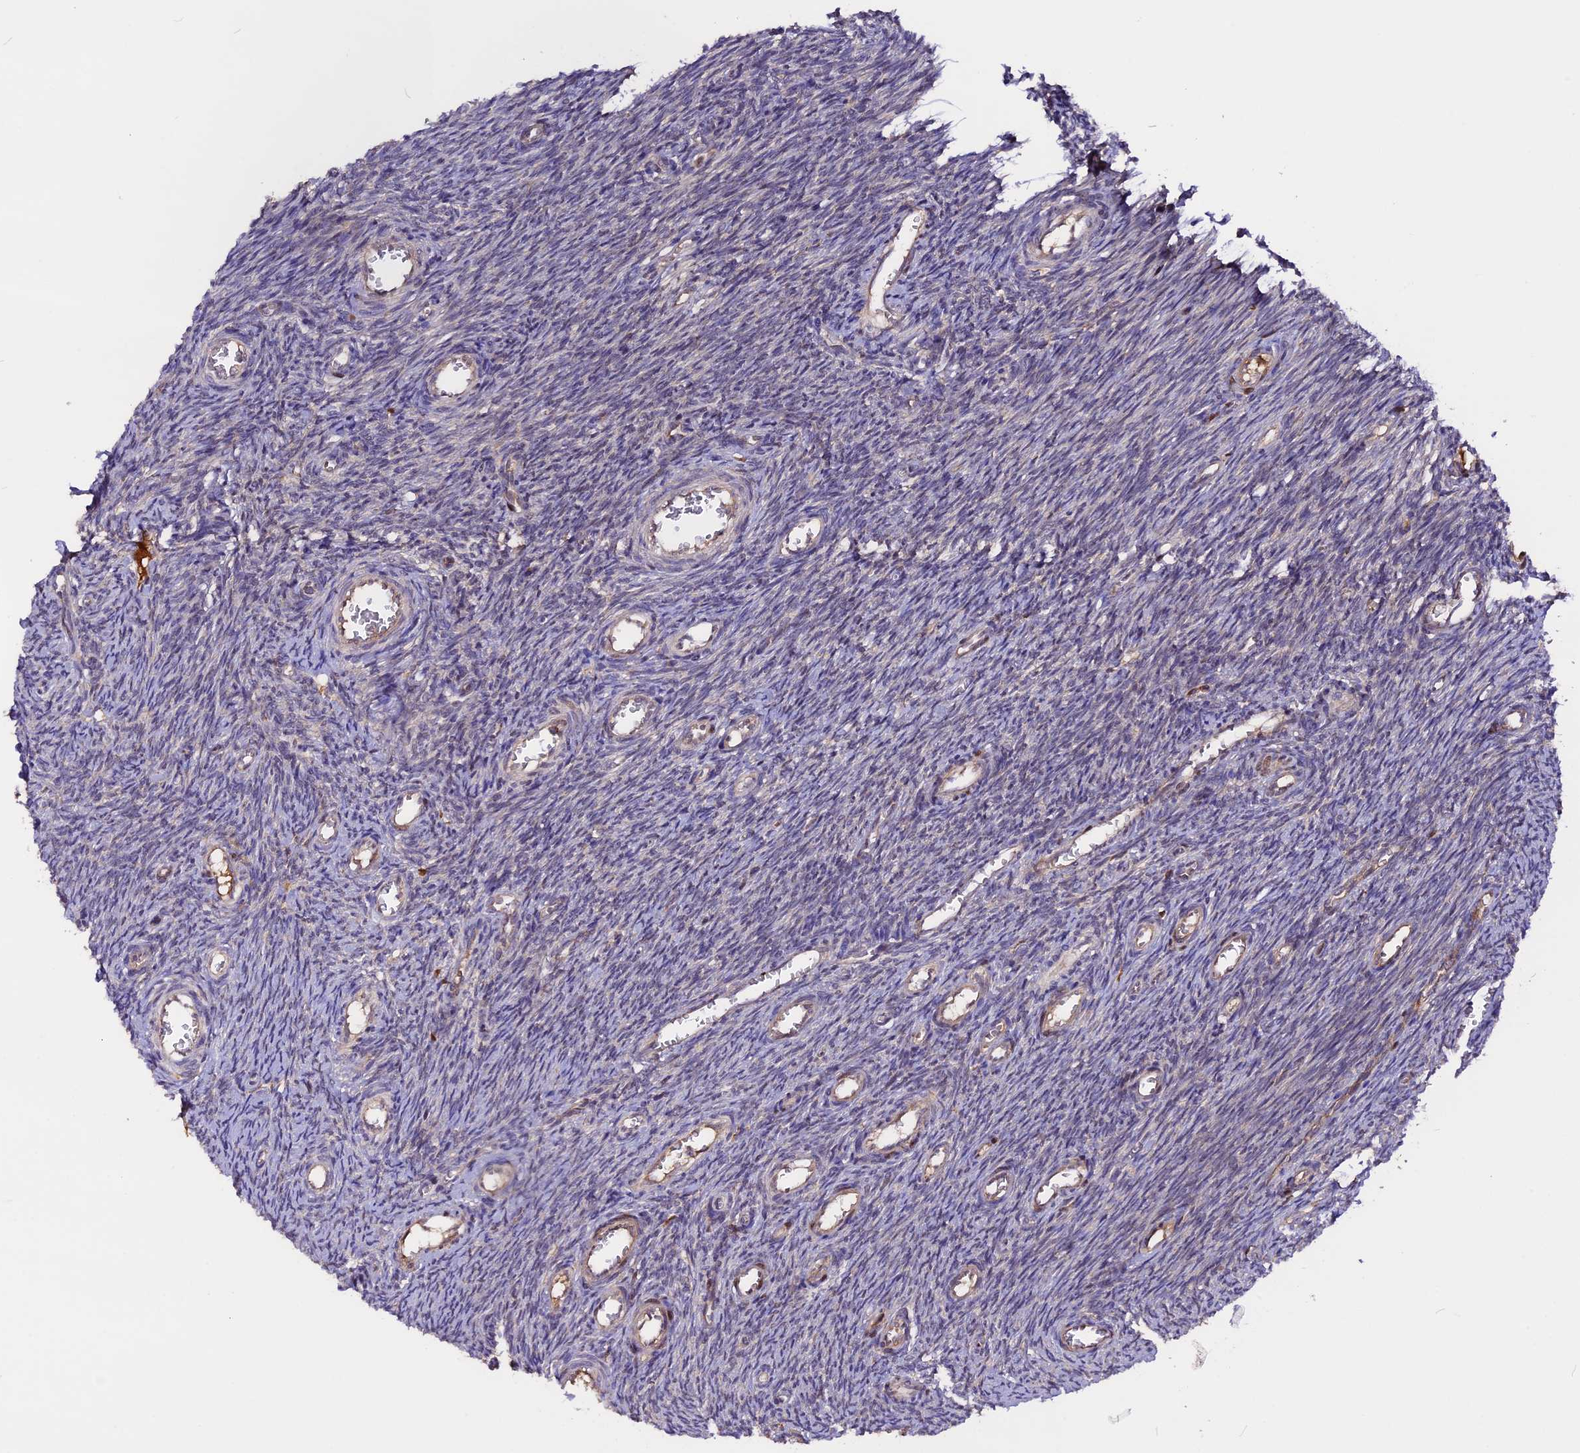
{"staining": {"intensity": "weak", "quantity": "<25%", "location": "cytoplasmic/membranous"}, "tissue": "ovary", "cell_type": "Follicle cells", "image_type": "normal", "snomed": [{"axis": "morphology", "description": "Normal tissue, NOS"}, {"axis": "topography", "description": "Ovary"}], "caption": "This is a photomicrograph of immunohistochemistry staining of normal ovary, which shows no staining in follicle cells. (Stains: DAB (3,3'-diaminobenzidine) immunohistochemistry with hematoxylin counter stain, Microscopy: brightfield microscopy at high magnification).", "gene": "MARK4", "patient": {"sex": "female", "age": 44}}